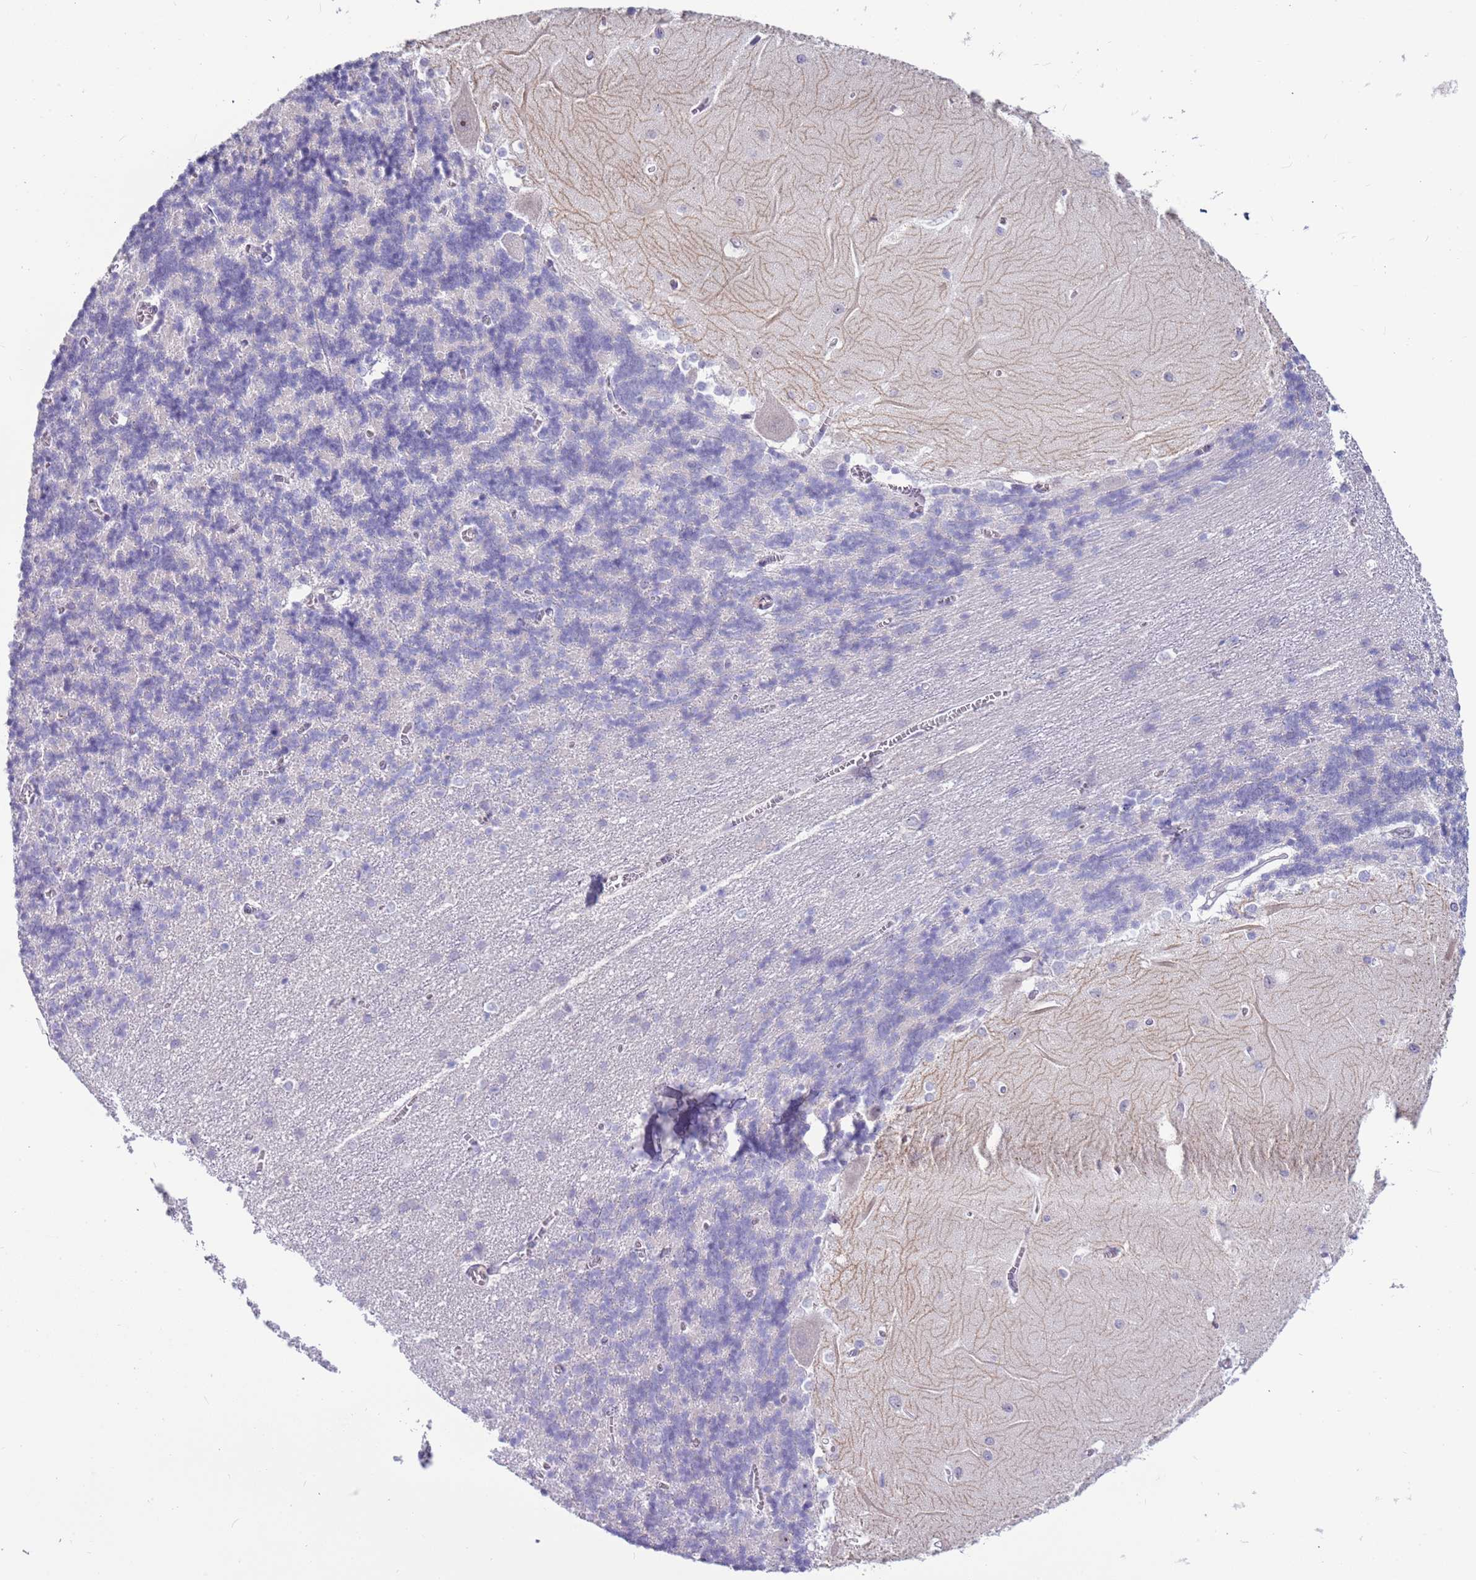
{"staining": {"intensity": "negative", "quantity": "none", "location": "none"}, "tissue": "cerebellum", "cell_type": "Cells in granular layer", "image_type": "normal", "snomed": [{"axis": "morphology", "description": "Normal tissue, NOS"}, {"axis": "topography", "description": "Cerebellum"}], "caption": "Protein analysis of normal cerebellum demonstrates no significant staining in cells in granular layer. The staining is performed using DAB brown chromogen with nuclei counter-stained in using hematoxylin.", "gene": "UCMA", "patient": {"sex": "male", "age": 37}}